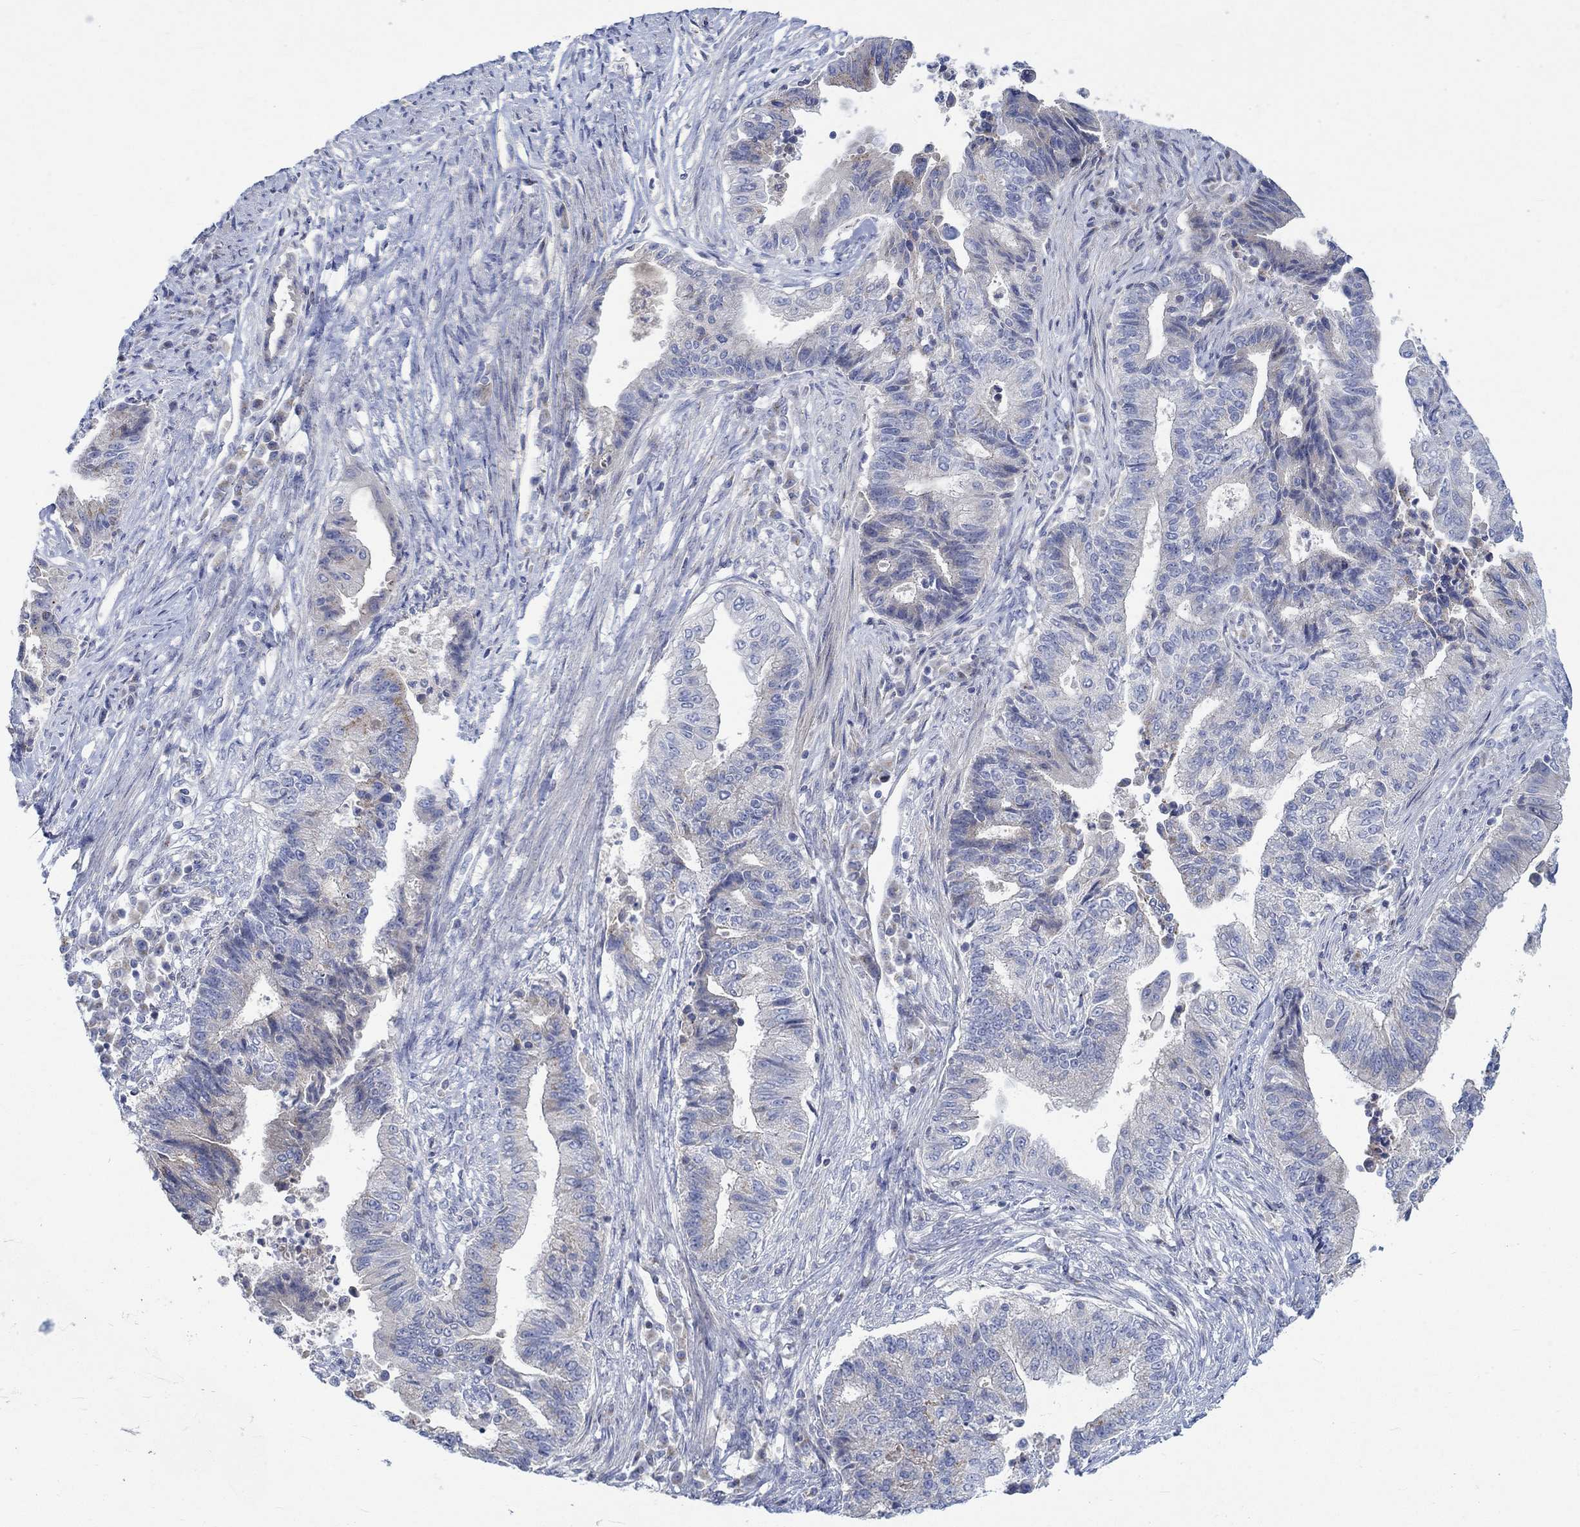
{"staining": {"intensity": "weak", "quantity": "<25%", "location": "cytoplasmic/membranous"}, "tissue": "endometrial cancer", "cell_type": "Tumor cells", "image_type": "cancer", "snomed": [{"axis": "morphology", "description": "Adenocarcinoma, NOS"}, {"axis": "topography", "description": "Uterus"}, {"axis": "topography", "description": "Endometrium"}], "caption": "Adenocarcinoma (endometrial) was stained to show a protein in brown. There is no significant positivity in tumor cells.", "gene": "NAV3", "patient": {"sex": "female", "age": 54}}